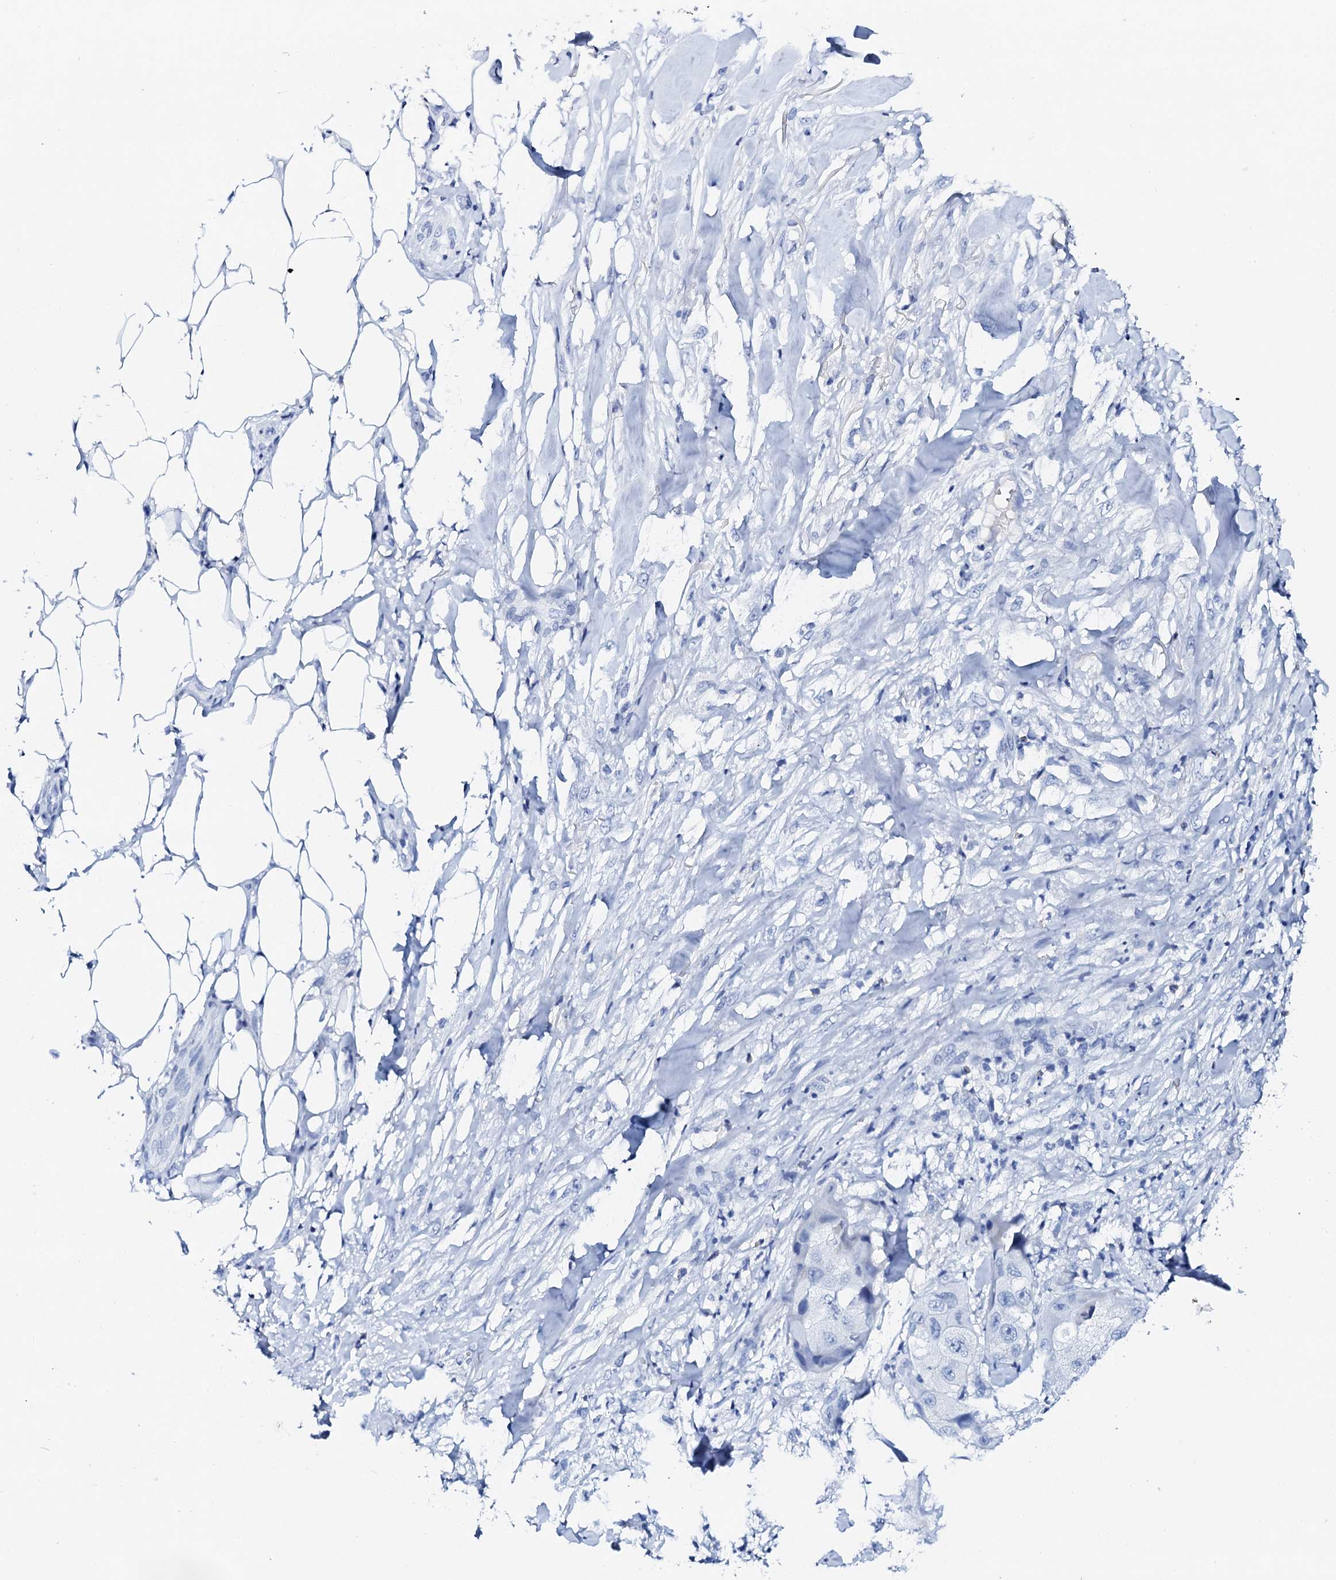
{"staining": {"intensity": "negative", "quantity": "none", "location": "none"}, "tissue": "skin cancer", "cell_type": "Tumor cells", "image_type": "cancer", "snomed": [{"axis": "morphology", "description": "Squamous cell carcinoma, NOS"}, {"axis": "topography", "description": "Skin"}, {"axis": "topography", "description": "Subcutis"}], "caption": "Tumor cells show no significant positivity in skin cancer.", "gene": "FBXL16", "patient": {"sex": "male", "age": 73}}